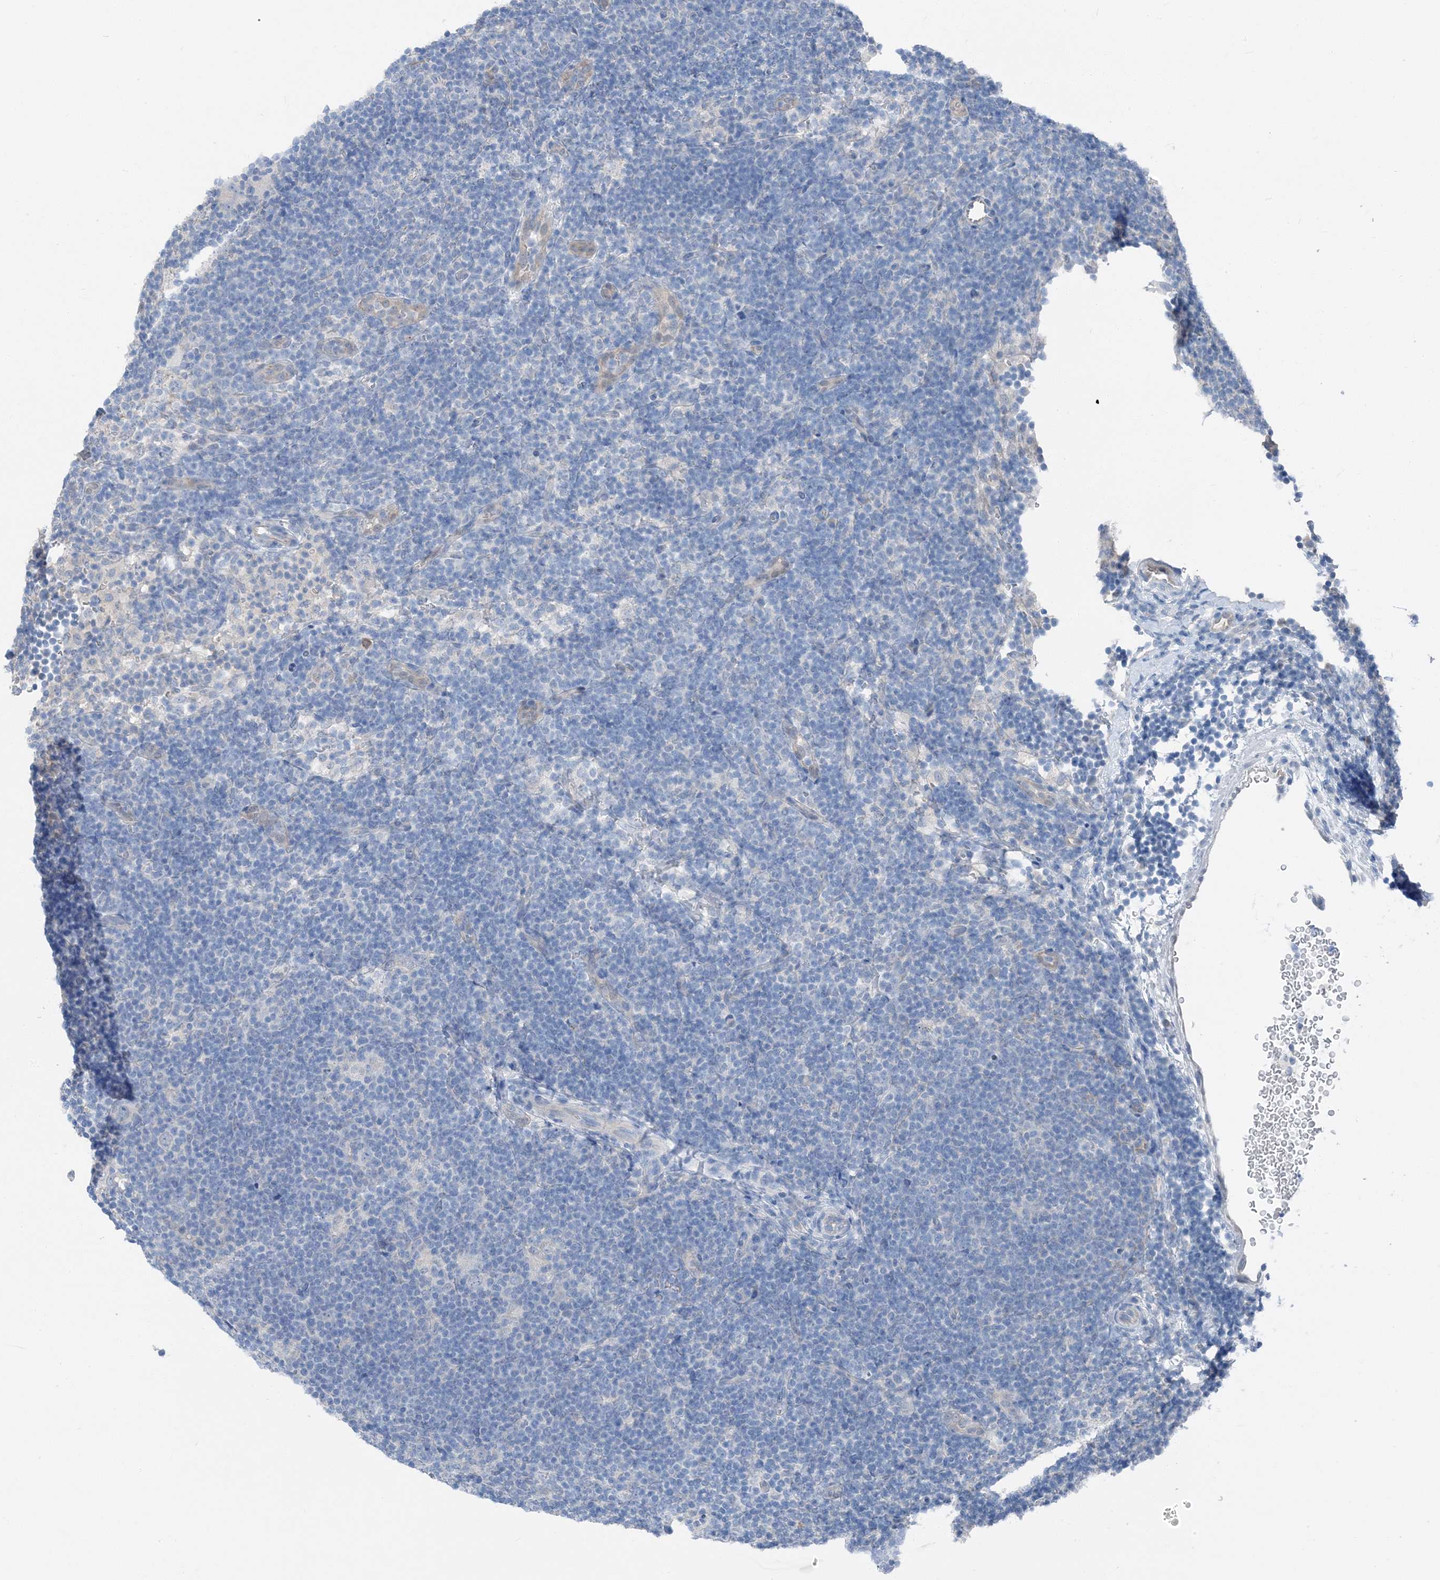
{"staining": {"intensity": "negative", "quantity": "none", "location": "none"}, "tissue": "lymphoma", "cell_type": "Tumor cells", "image_type": "cancer", "snomed": [{"axis": "morphology", "description": "Hodgkin's disease, NOS"}, {"axis": "topography", "description": "Lymph node"}], "caption": "This is an IHC photomicrograph of human lymphoma. There is no expression in tumor cells.", "gene": "NCOA7", "patient": {"sex": "female", "age": 57}}